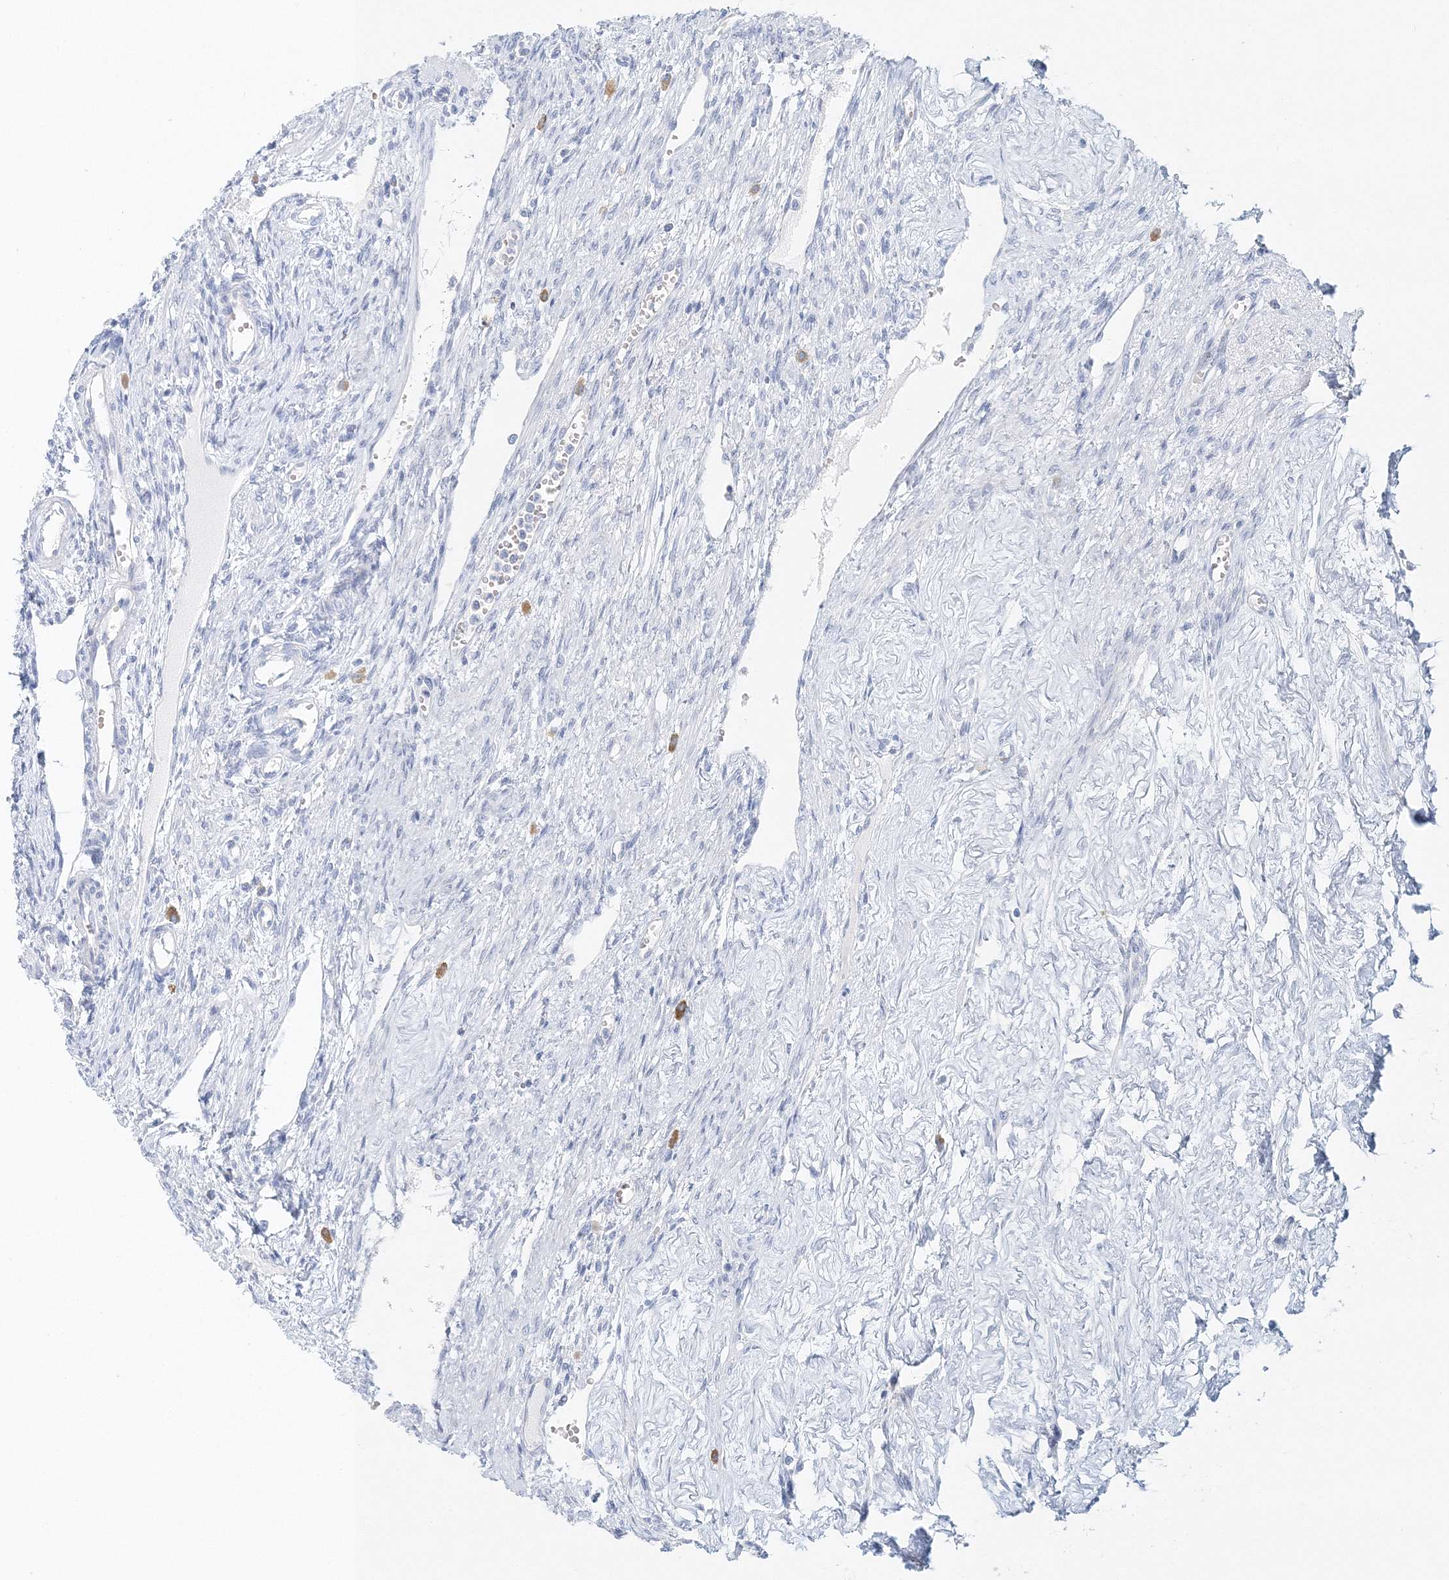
{"staining": {"intensity": "negative", "quantity": "none", "location": "none"}, "tissue": "ovary", "cell_type": "Ovarian stroma cells", "image_type": "normal", "snomed": [{"axis": "morphology", "description": "Normal tissue, NOS"}, {"axis": "morphology", "description": "Cyst, NOS"}, {"axis": "topography", "description": "Ovary"}], "caption": "DAB immunohistochemical staining of unremarkable ovary reveals no significant staining in ovarian stroma cells. (DAB (3,3'-diaminobenzidine) immunohistochemistry, high magnification).", "gene": "VILL", "patient": {"sex": "female", "age": 33}}